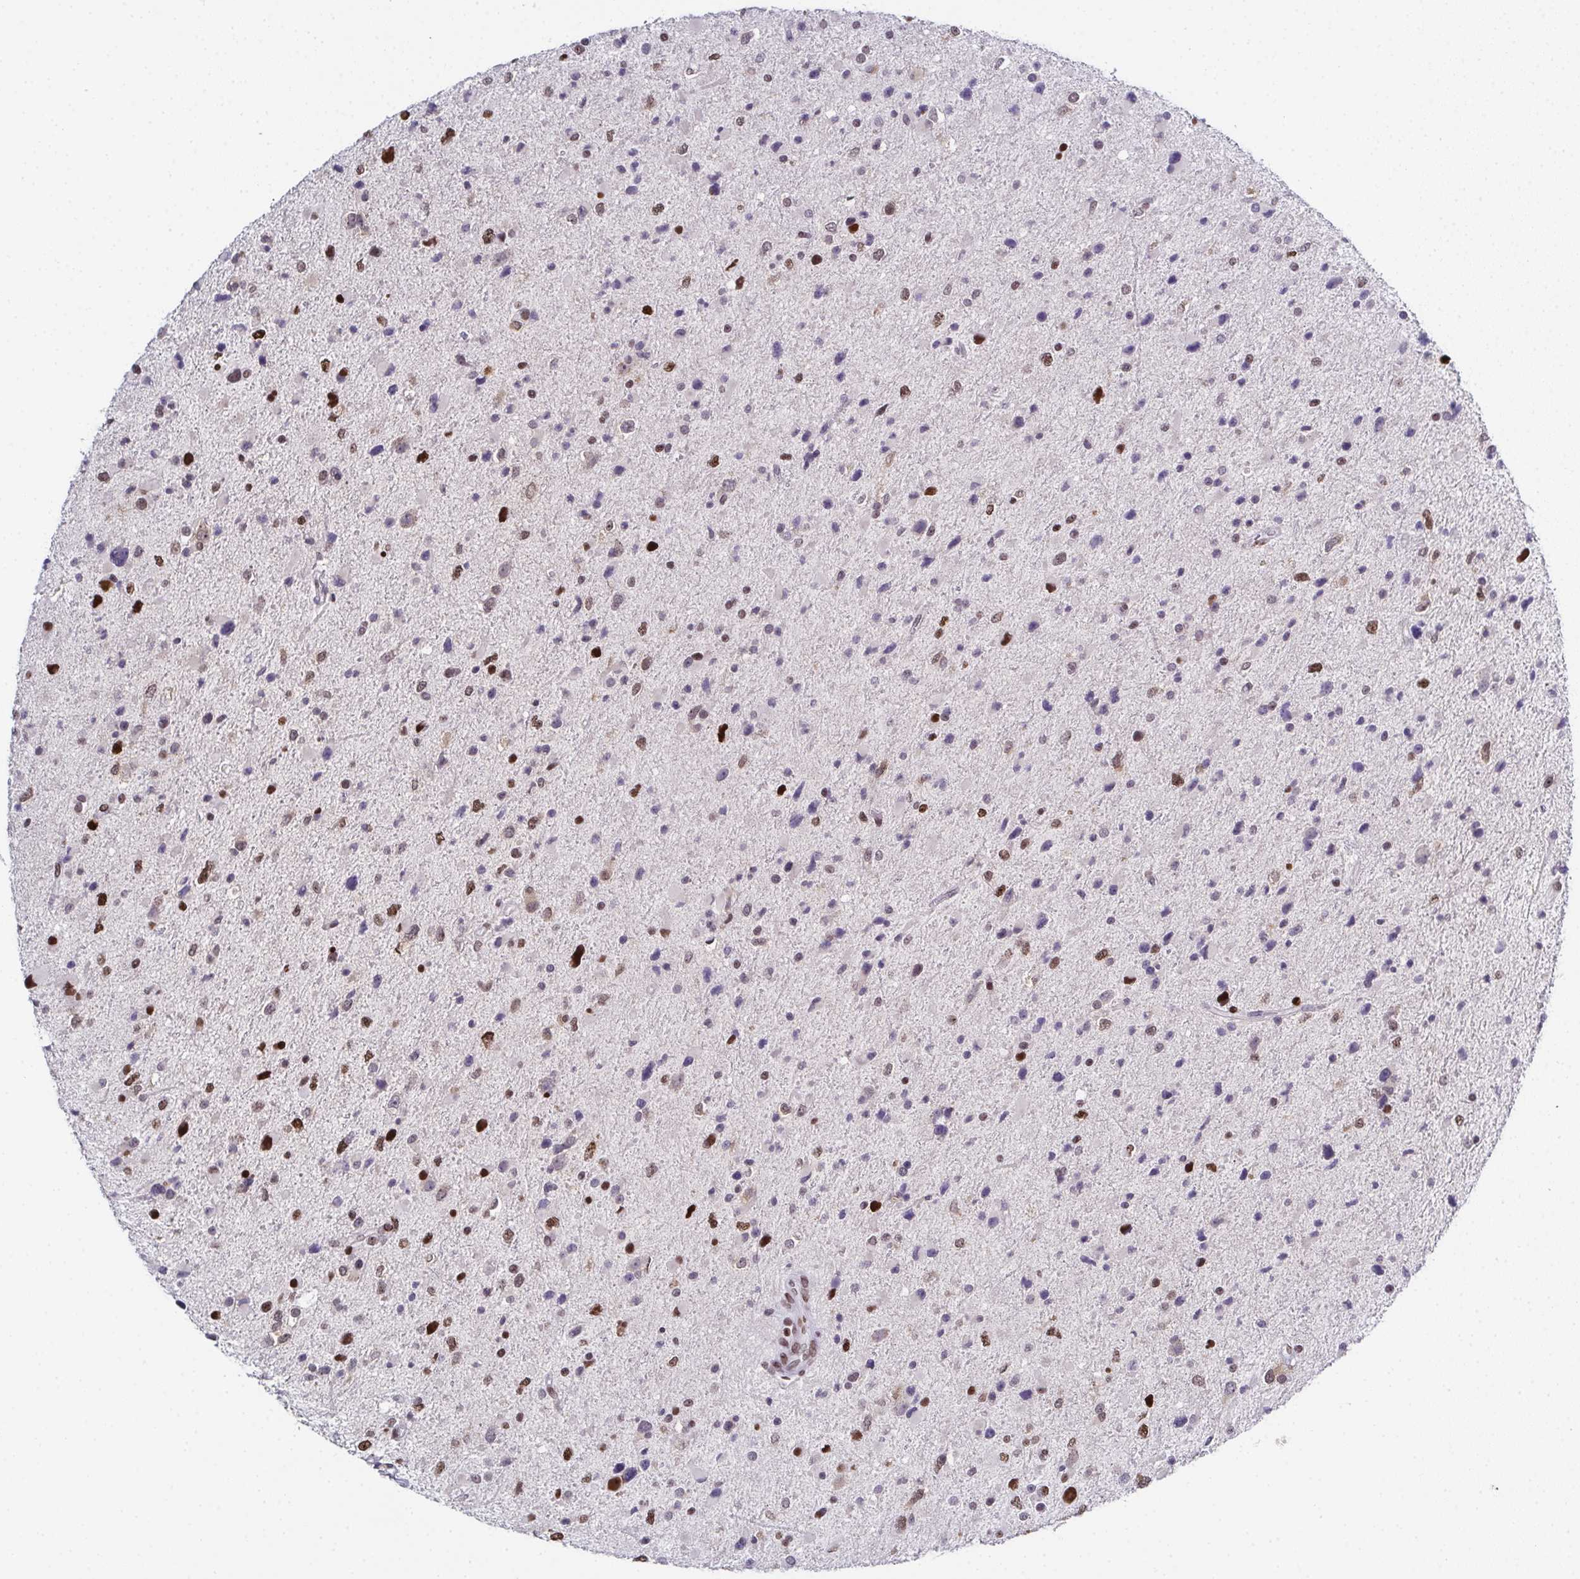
{"staining": {"intensity": "moderate", "quantity": "<25%", "location": "nuclear"}, "tissue": "glioma", "cell_type": "Tumor cells", "image_type": "cancer", "snomed": [{"axis": "morphology", "description": "Glioma, malignant, Low grade"}, {"axis": "topography", "description": "Brain"}], "caption": "Protein staining shows moderate nuclear staining in approximately <25% of tumor cells in glioma.", "gene": "RB1", "patient": {"sex": "female", "age": 32}}